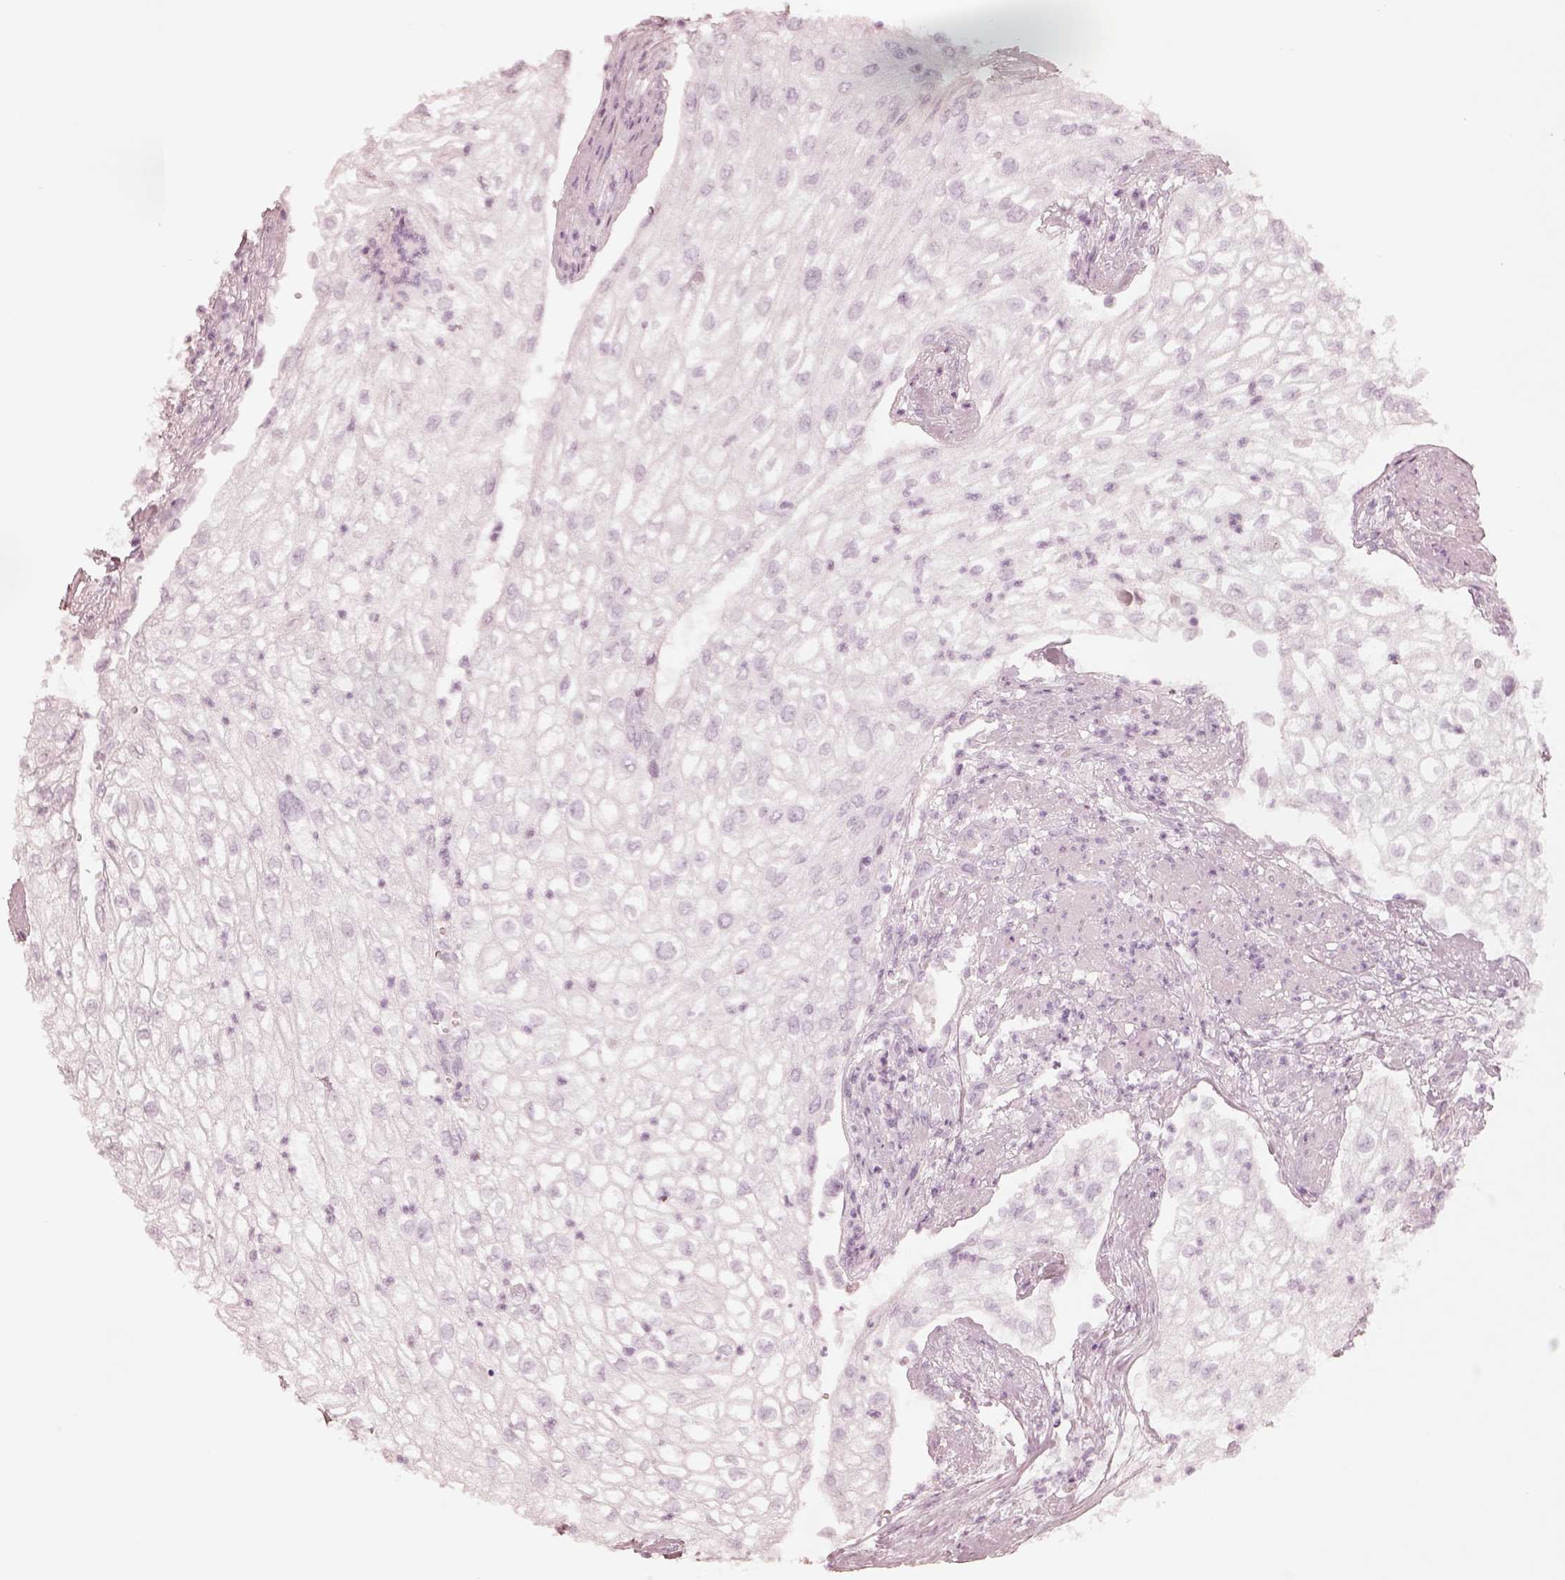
{"staining": {"intensity": "negative", "quantity": "none", "location": "none"}, "tissue": "urothelial cancer", "cell_type": "Tumor cells", "image_type": "cancer", "snomed": [{"axis": "morphology", "description": "Urothelial carcinoma, High grade"}, {"axis": "topography", "description": "Urinary bladder"}], "caption": "Immunohistochemistry micrograph of high-grade urothelial carcinoma stained for a protein (brown), which reveals no expression in tumor cells.", "gene": "GORASP2", "patient": {"sex": "male", "age": 62}}